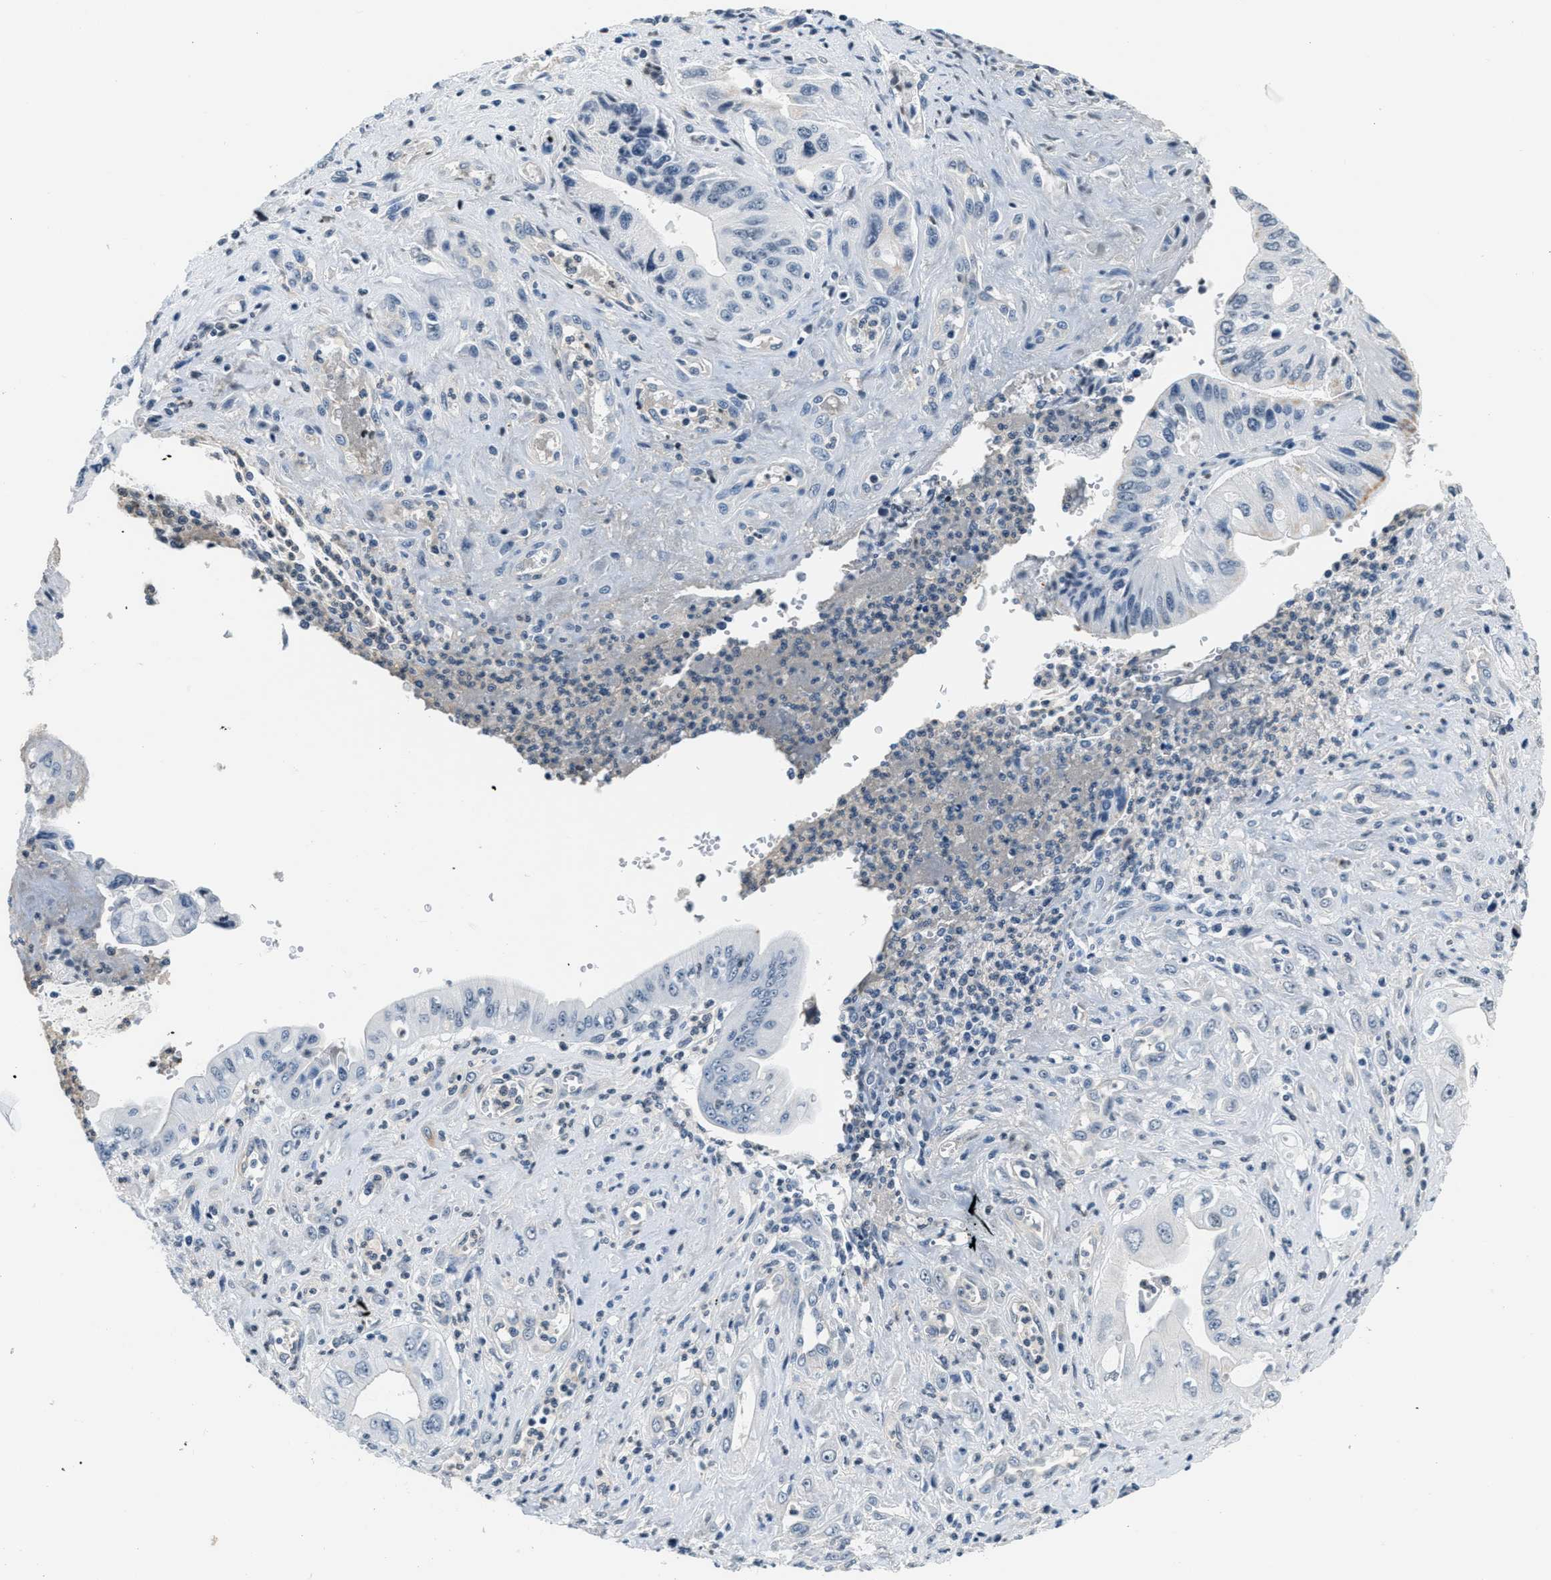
{"staining": {"intensity": "negative", "quantity": "none", "location": "none"}, "tissue": "pancreatic cancer", "cell_type": "Tumor cells", "image_type": "cancer", "snomed": [{"axis": "morphology", "description": "Adenocarcinoma, NOS"}, {"axis": "topography", "description": "Pancreas"}], "caption": "There is no significant positivity in tumor cells of pancreatic adenocarcinoma.", "gene": "CA4", "patient": {"sex": "female", "age": 73}}